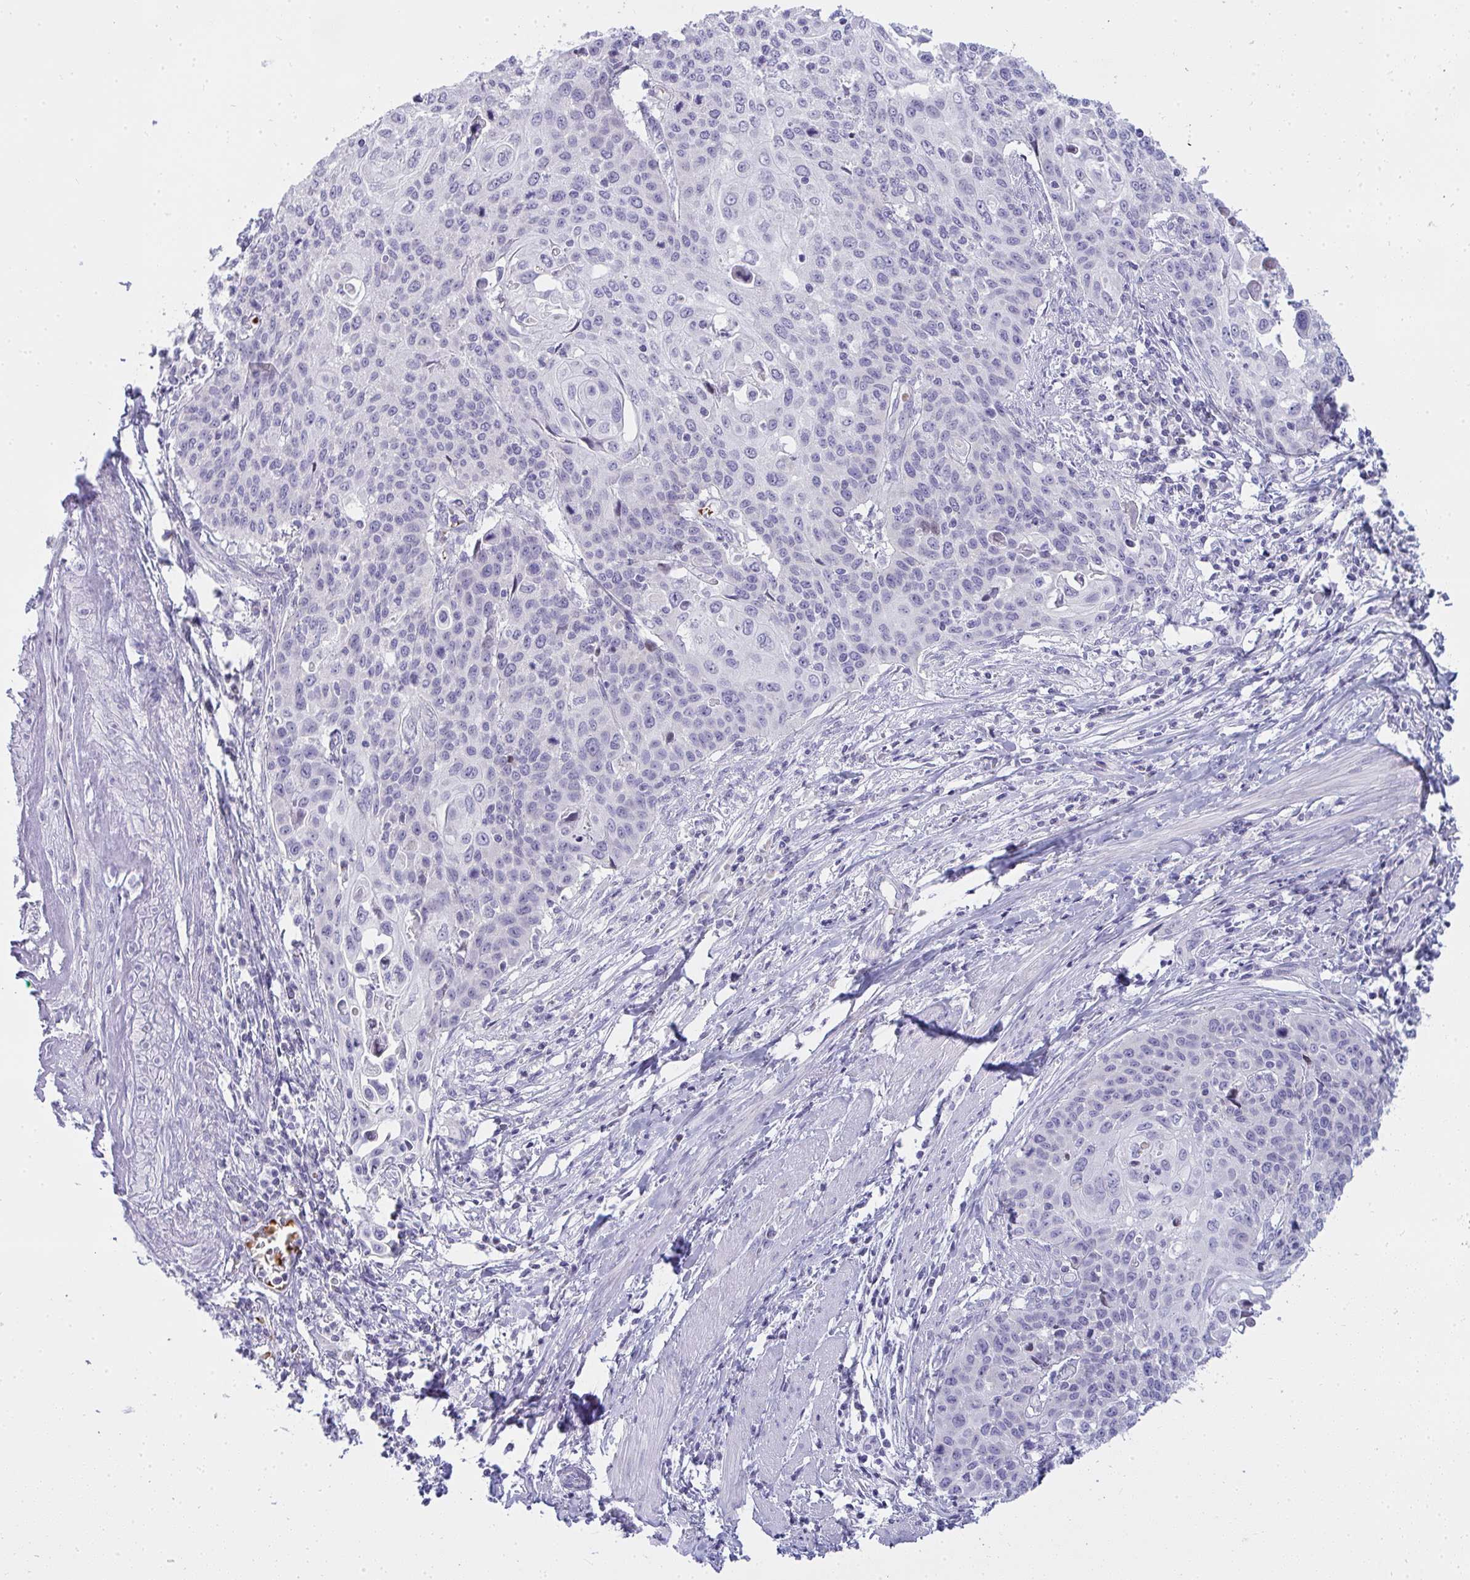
{"staining": {"intensity": "negative", "quantity": "none", "location": "none"}, "tissue": "cervical cancer", "cell_type": "Tumor cells", "image_type": "cancer", "snomed": [{"axis": "morphology", "description": "Squamous cell carcinoma, NOS"}, {"axis": "topography", "description": "Cervix"}], "caption": "DAB immunohistochemical staining of human cervical cancer exhibits no significant expression in tumor cells.", "gene": "ZNF182", "patient": {"sex": "female", "age": 65}}